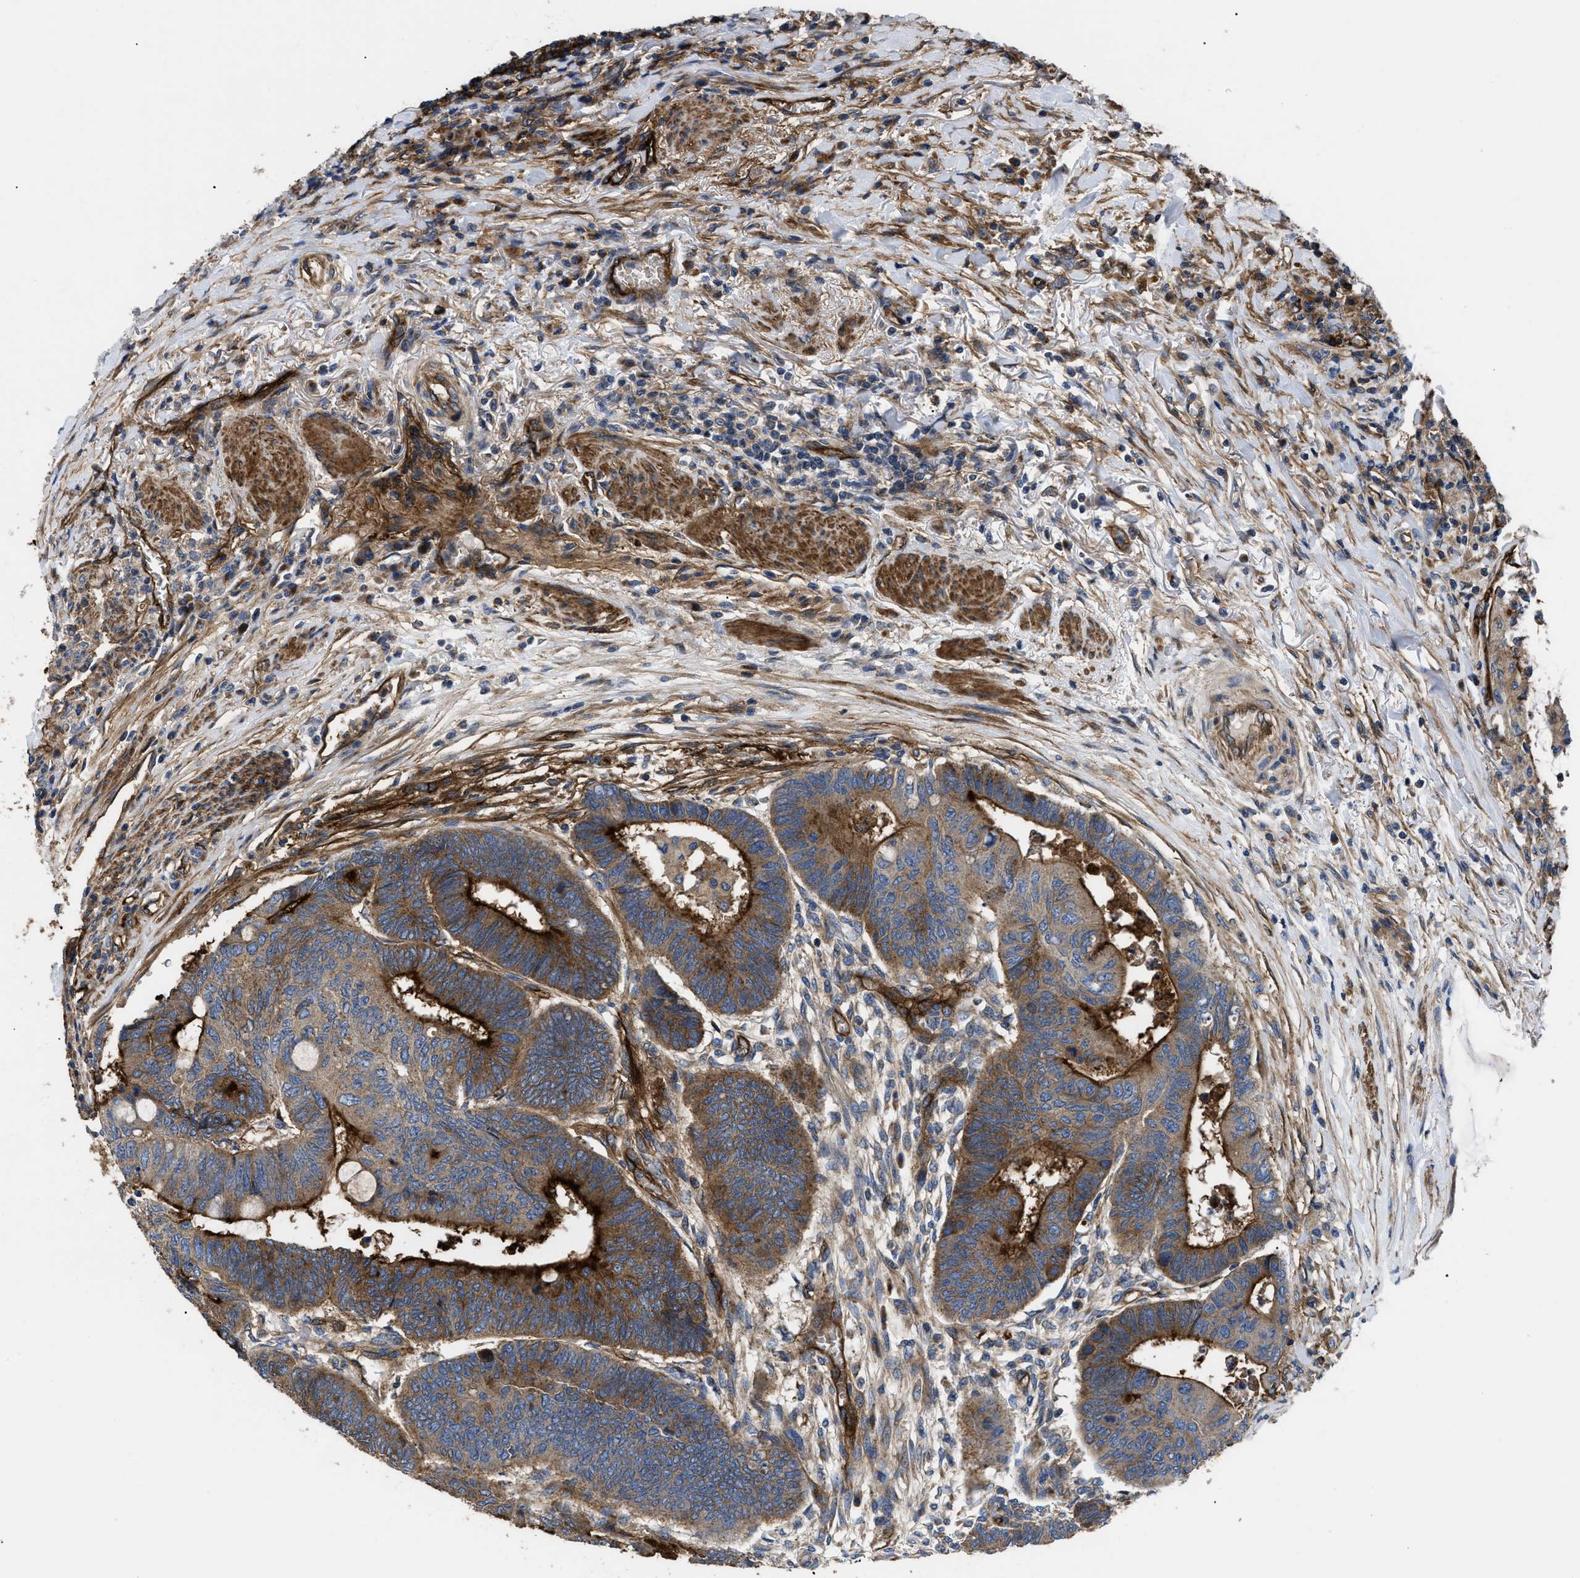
{"staining": {"intensity": "strong", "quantity": ">75%", "location": "cytoplasmic/membranous"}, "tissue": "colorectal cancer", "cell_type": "Tumor cells", "image_type": "cancer", "snomed": [{"axis": "morphology", "description": "Normal tissue, NOS"}, {"axis": "morphology", "description": "Adenocarcinoma, NOS"}, {"axis": "topography", "description": "Rectum"}, {"axis": "topography", "description": "Peripheral nerve tissue"}], "caption": "The image reveals a brown stain indicating the presence of a protein in the cytoplasmic/membranous of tumor cells in colorectal cancer (adenocarcinoma). (Brightfield microscopy of DAB IHC at high magnification).", "gene": "NT5E", "patient": {"sex": "male", "age": 92}}